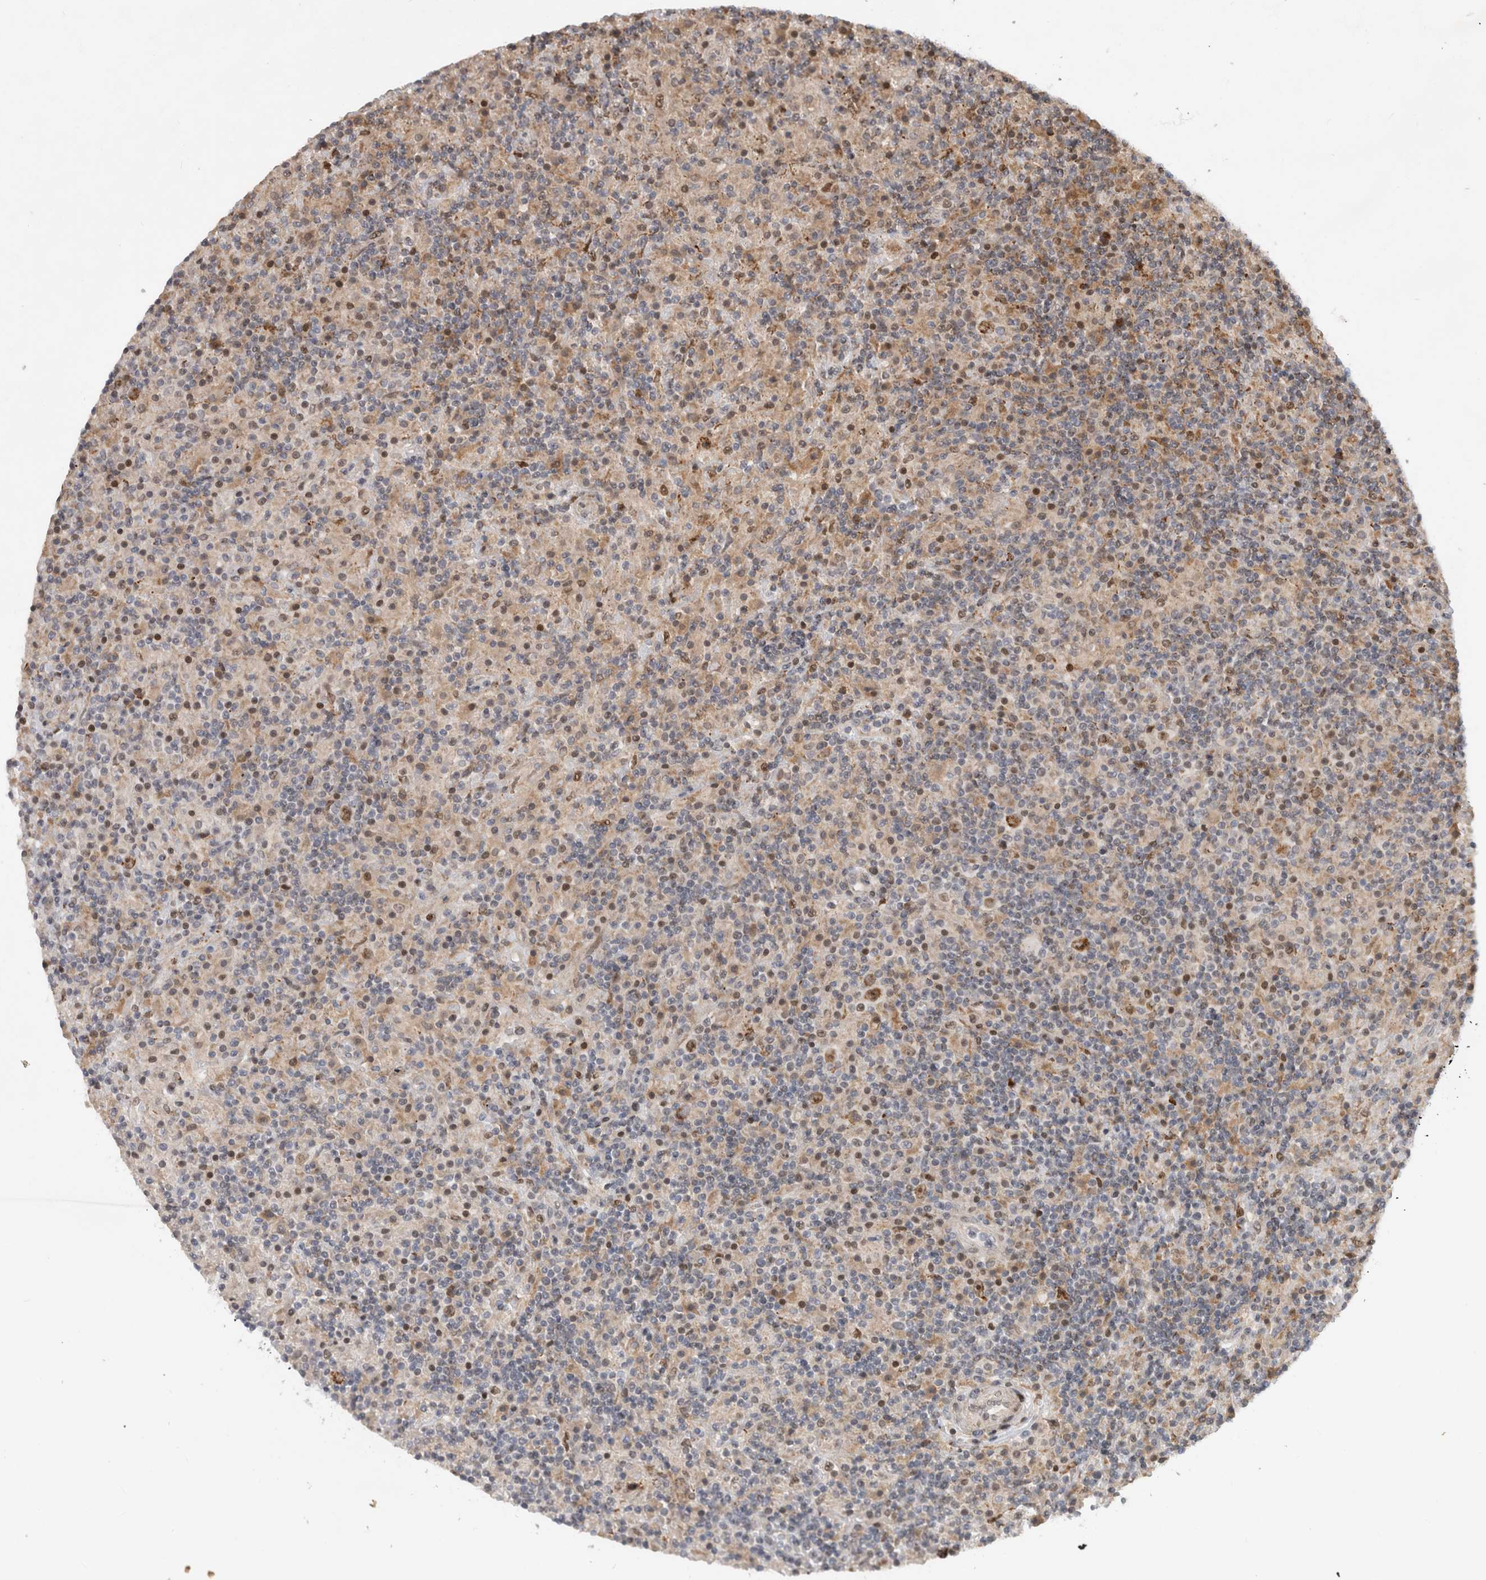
{"staining": {"intensity": "moderate", "quantity": ">75%", "location": "nuclear"}, "tissue": "lymphoma", "cell_type": "Tumor cells", "image_type": "cancer", "snomed": [{"axis": "morphology", "description": "Hodgkin's disease, NOS"}, {"axis": "topography", "description": "Lymph node"}], "caption": "Hodgkin's disease was stained to show a protein in brown. There is medium levels of moderate nuclear staining in about >75% of tumor cells.", "gene": "INSRR", "patient": {"sex": "male", "age": 70}}